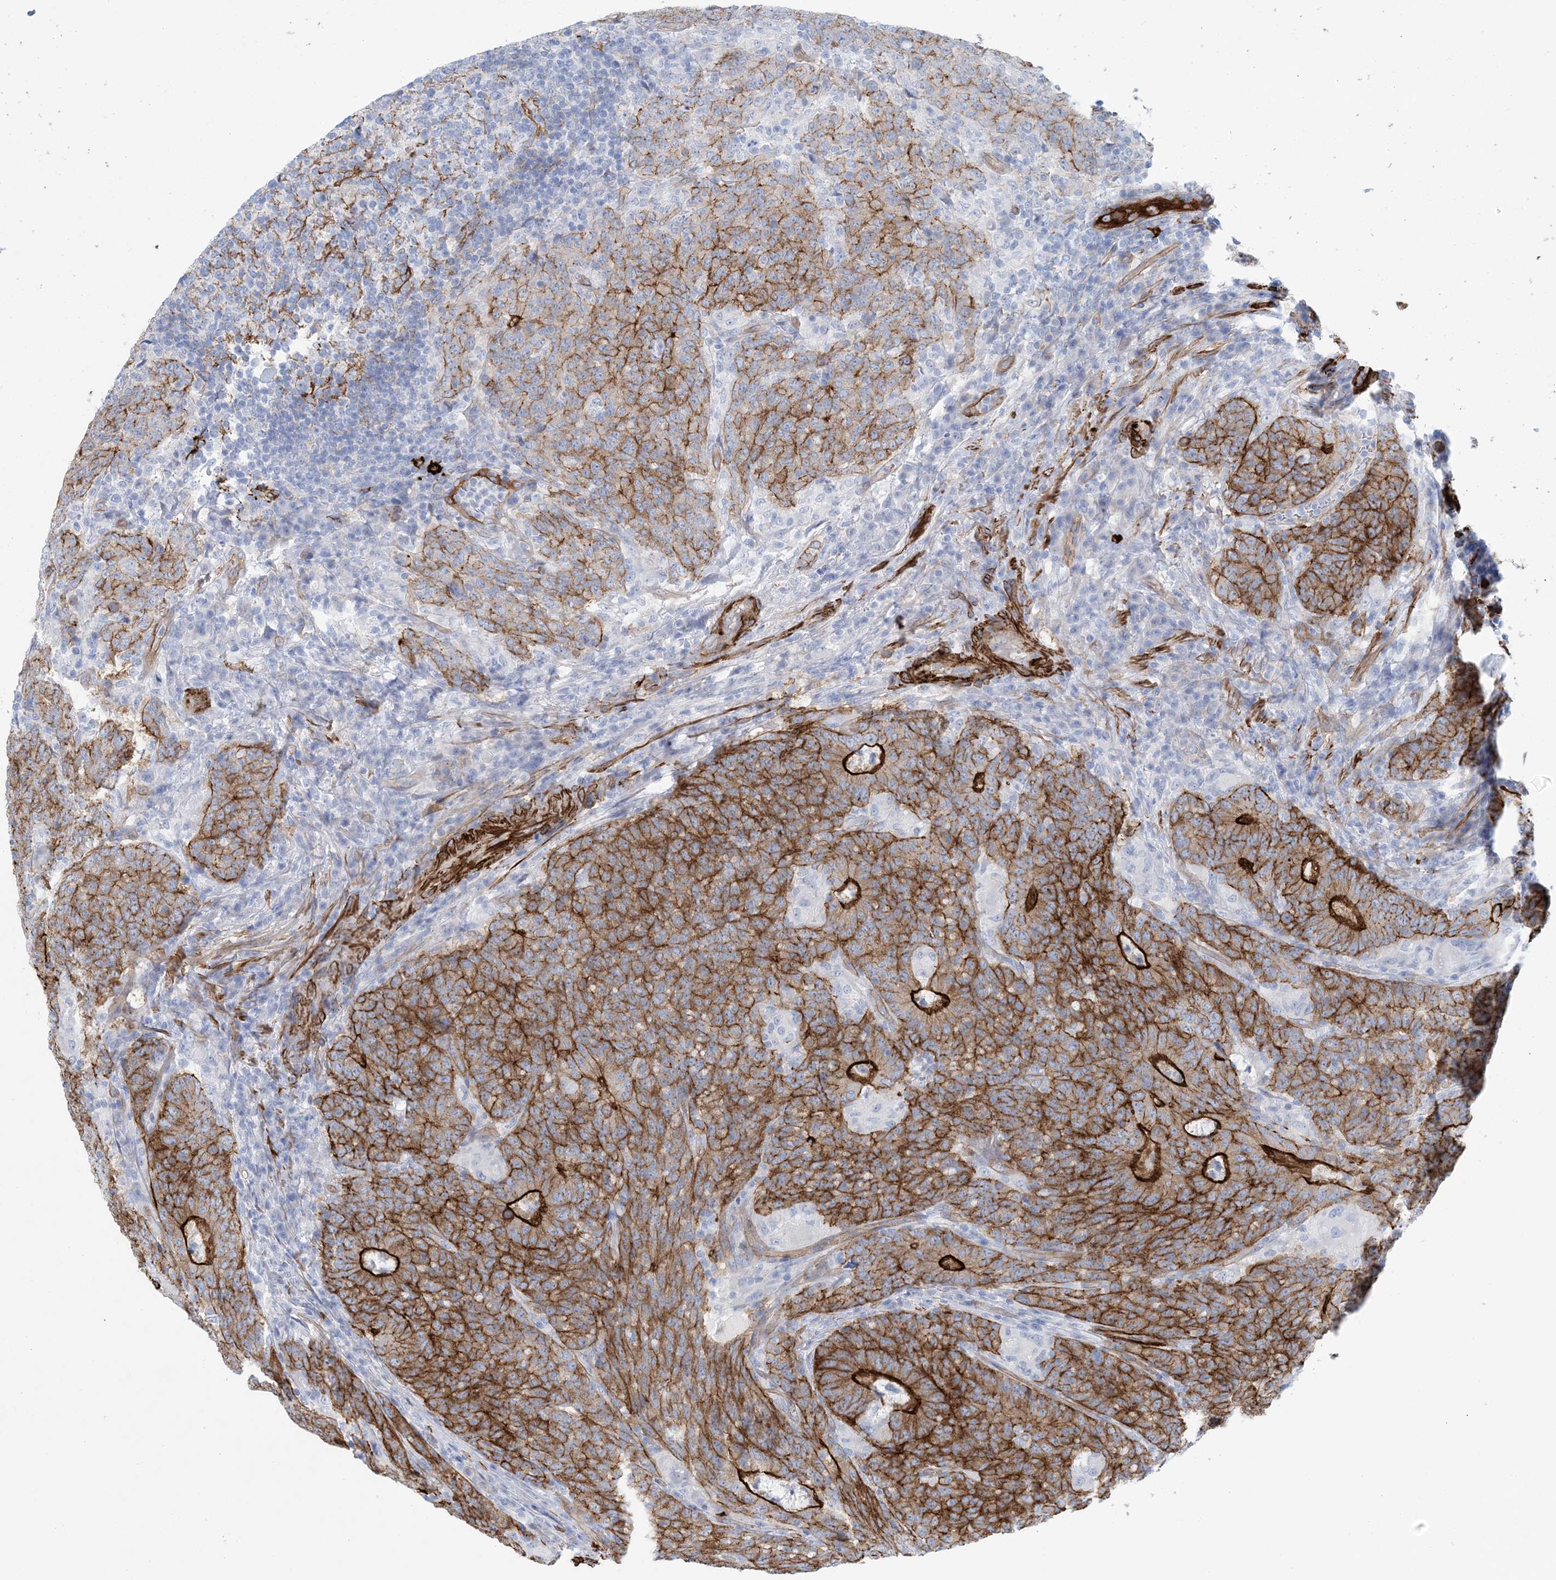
{"staining": {"intensity": "moderate", "quantity": ">75%", "location": "cytoplasmic/membranous"}, "tissue": "colorectal cancer", "cell_type": "Tumor cells", "image_type": "cancer", "snomed": [{"axis": "morphology", "description": "Normal tissue, NOS"}, {"axis": "morphology", "description": "Adenocarcinoma, NOS"}, {"axis": "topography", "description": "Colon"}], "caption": "A photomicrograph showing moderate cytoplasmic/membranous staining in about >75% of tumor cells in adenocarcinoma (colorectal), as visualized by brown immunohistochemical staining.", "gene": "SHANK1", "patient": {"sex": "female", "age": 75}}